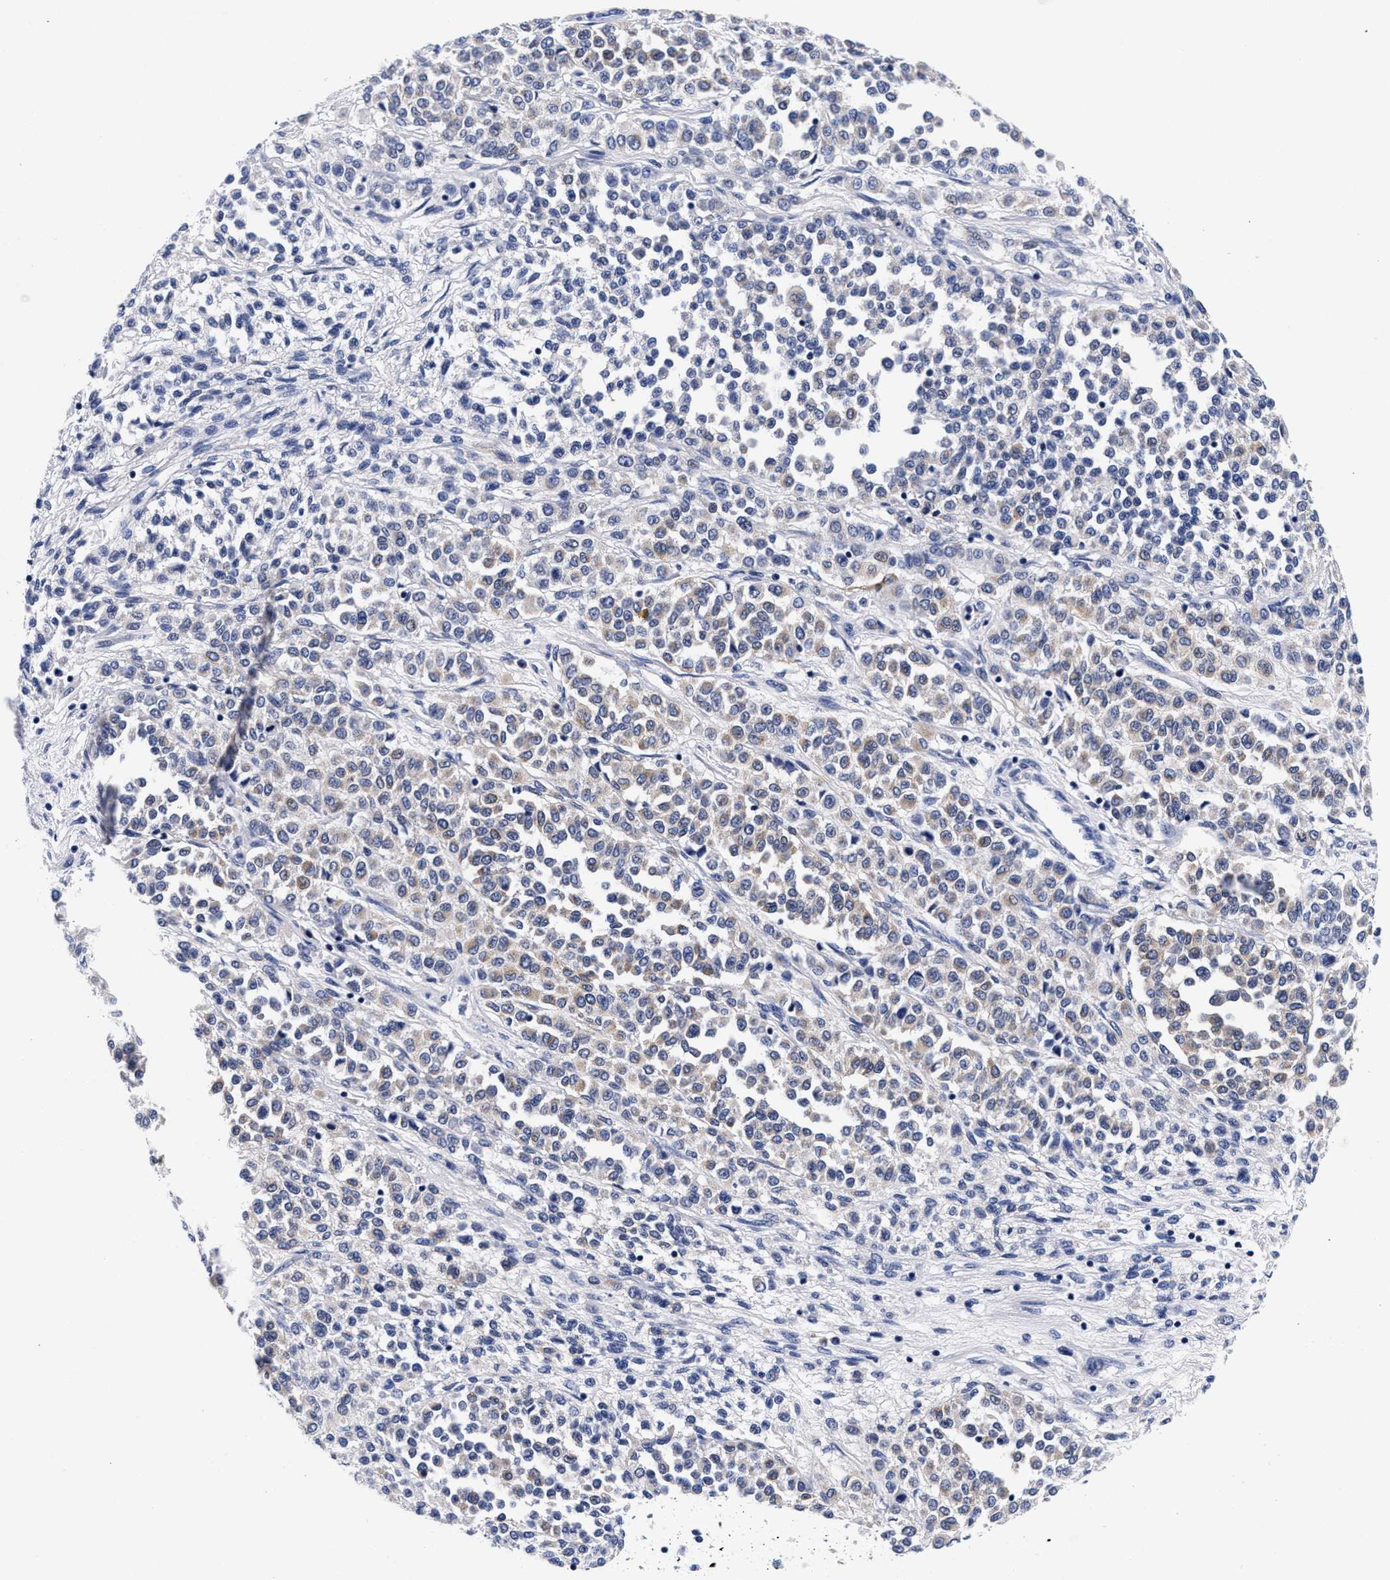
{"staining": {"intensity": "weak", "quantity": "<25%", "location": "cytoplasmic/membranous"}, "tissue": "melanoma", "cell_type": "Tumor cells", "image_type": "cancer", "snomed": [{"axis": "morphology", "description": "Malignant melanoma, Metastatic site"}, {"axis": "topography", "description": "Pancreas"}], "caption": "The immunohistochemistry (IHC) photomicrograph has no significant positivity in tumor cells of malignant melanoma (metastatic site) tissue.", "gene": "RAB3B", "patient": {"sex": "female", "age": 30}}